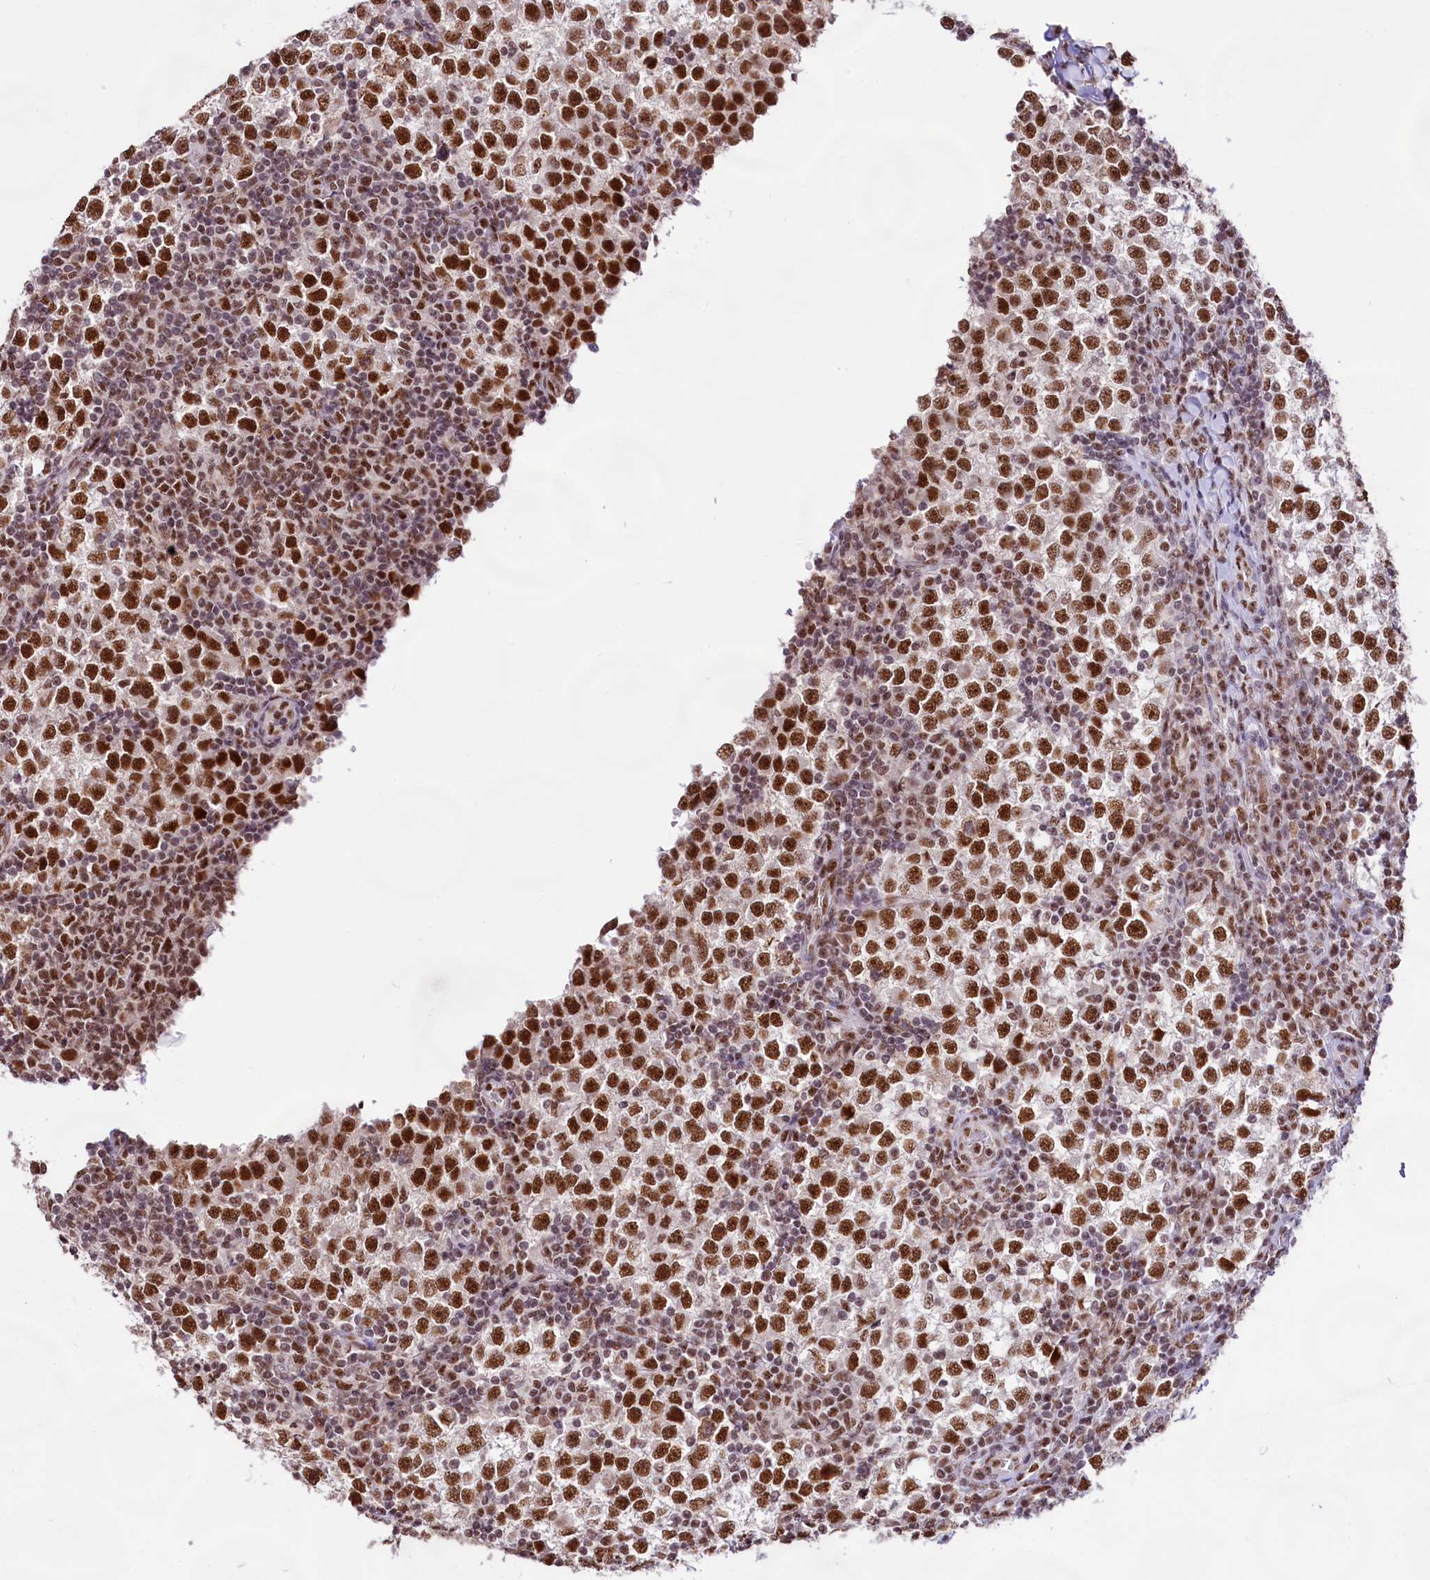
{"staining": {"intensity": "strong", "quantity": ">75%", "location": "nuclear"}, "tissue": "testis cancer", "cell_type": "Tumor cells", "image_type": "cancer", "snomed": [{"axis": "morphology", "description": "Seminoma, NOS"}, {"axis": "topography", "description": "Testis"}], "caption": "Brown immunohistochemical staining in human testis cancer shows strong nuclear staining in about >75% of tumor cells.", "gene": "HIRA", "patient": {"sex": "male", "age": 65}}